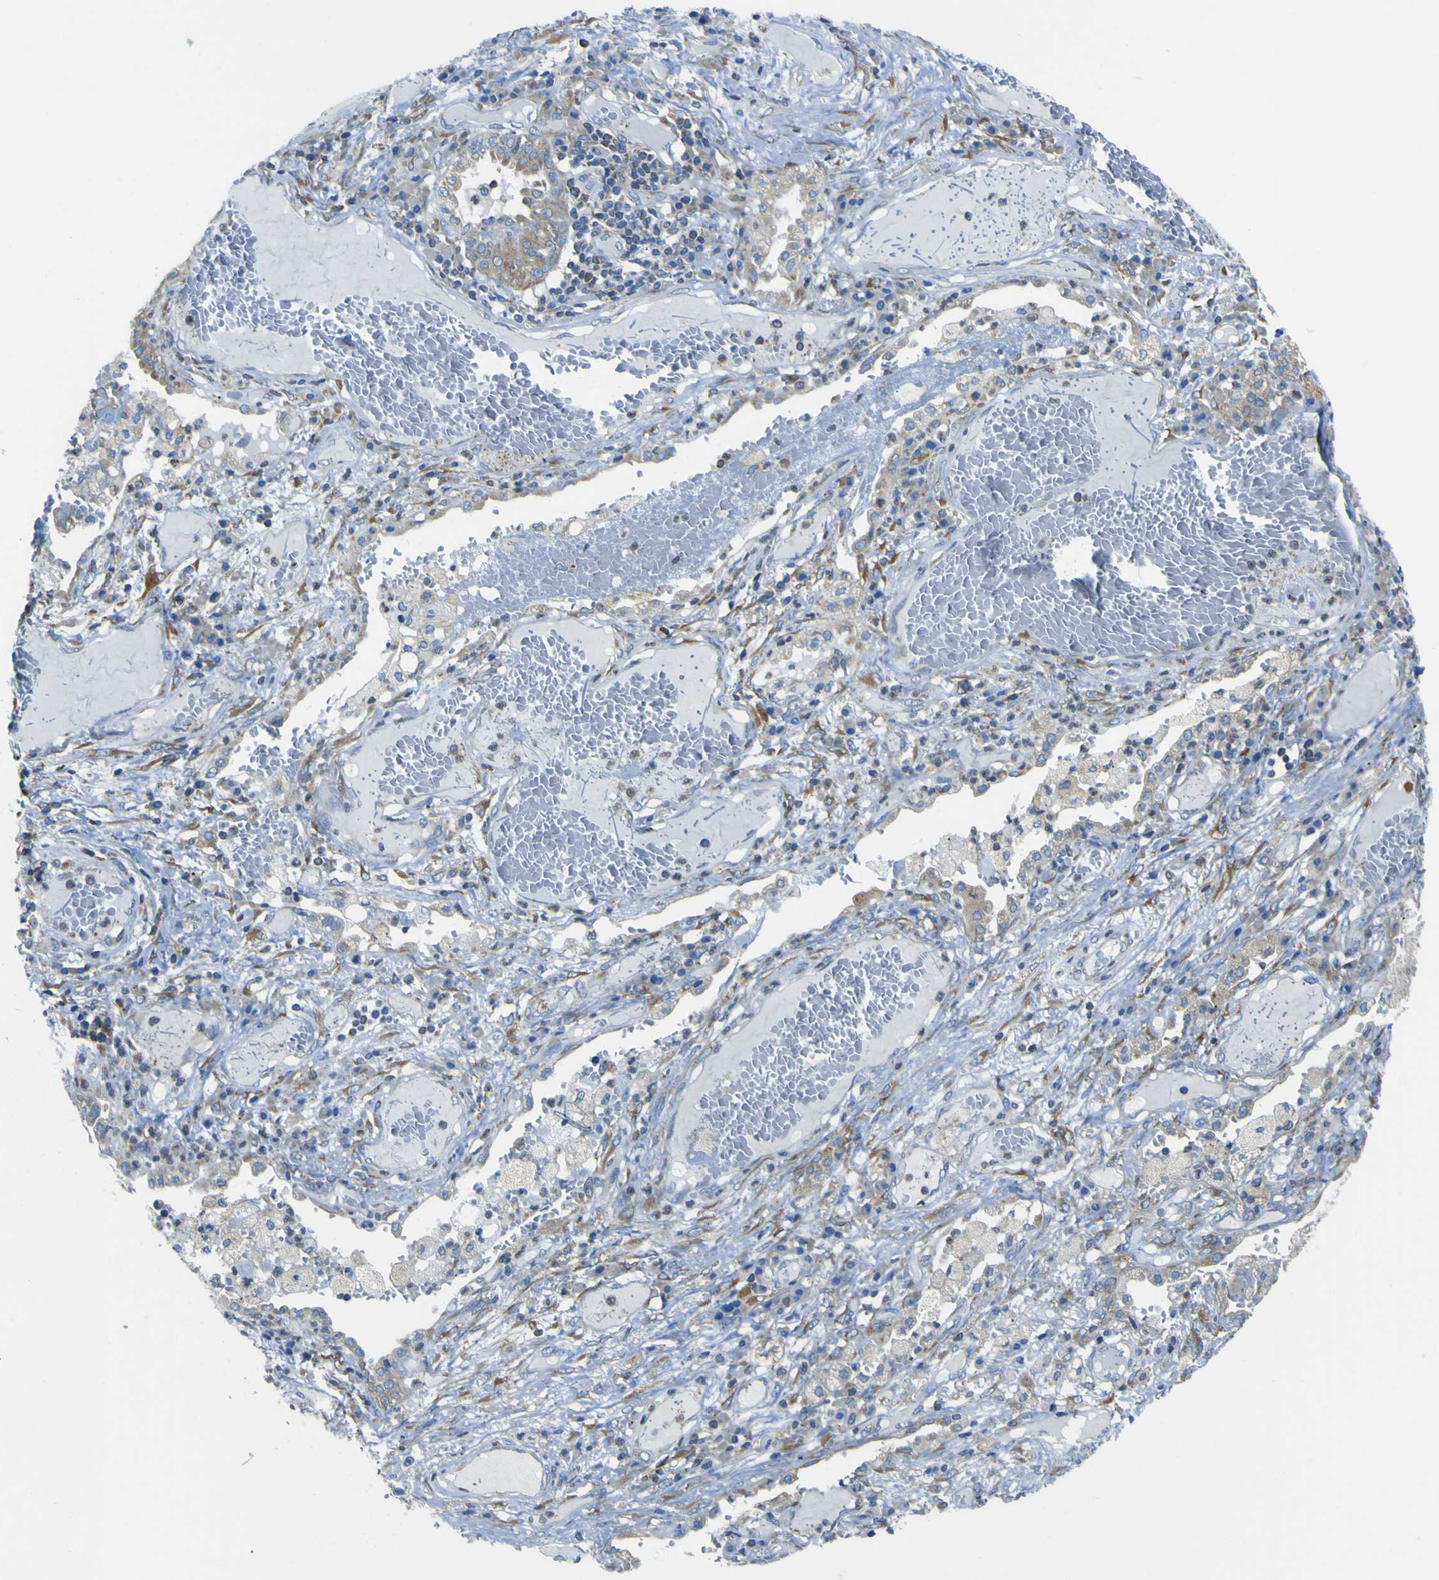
{"staining": {"intensity": "negative", "quantity": "none", "location": "none"}, "tissue": "lung cancer", "cell_type": "Tumor cells", "image_type": "cancer", "snomed": [{"axis": "morphology", "description": "Squamous cell carcinoma, NOS"}, {"axis": "topography", "description": "Lung"}], "caption": "Tumor cells show no significant expression in lung cancer (squamous cell carcinoma).", "gene": "STIM1", "patient": {"sex": "male", "age": 71}}